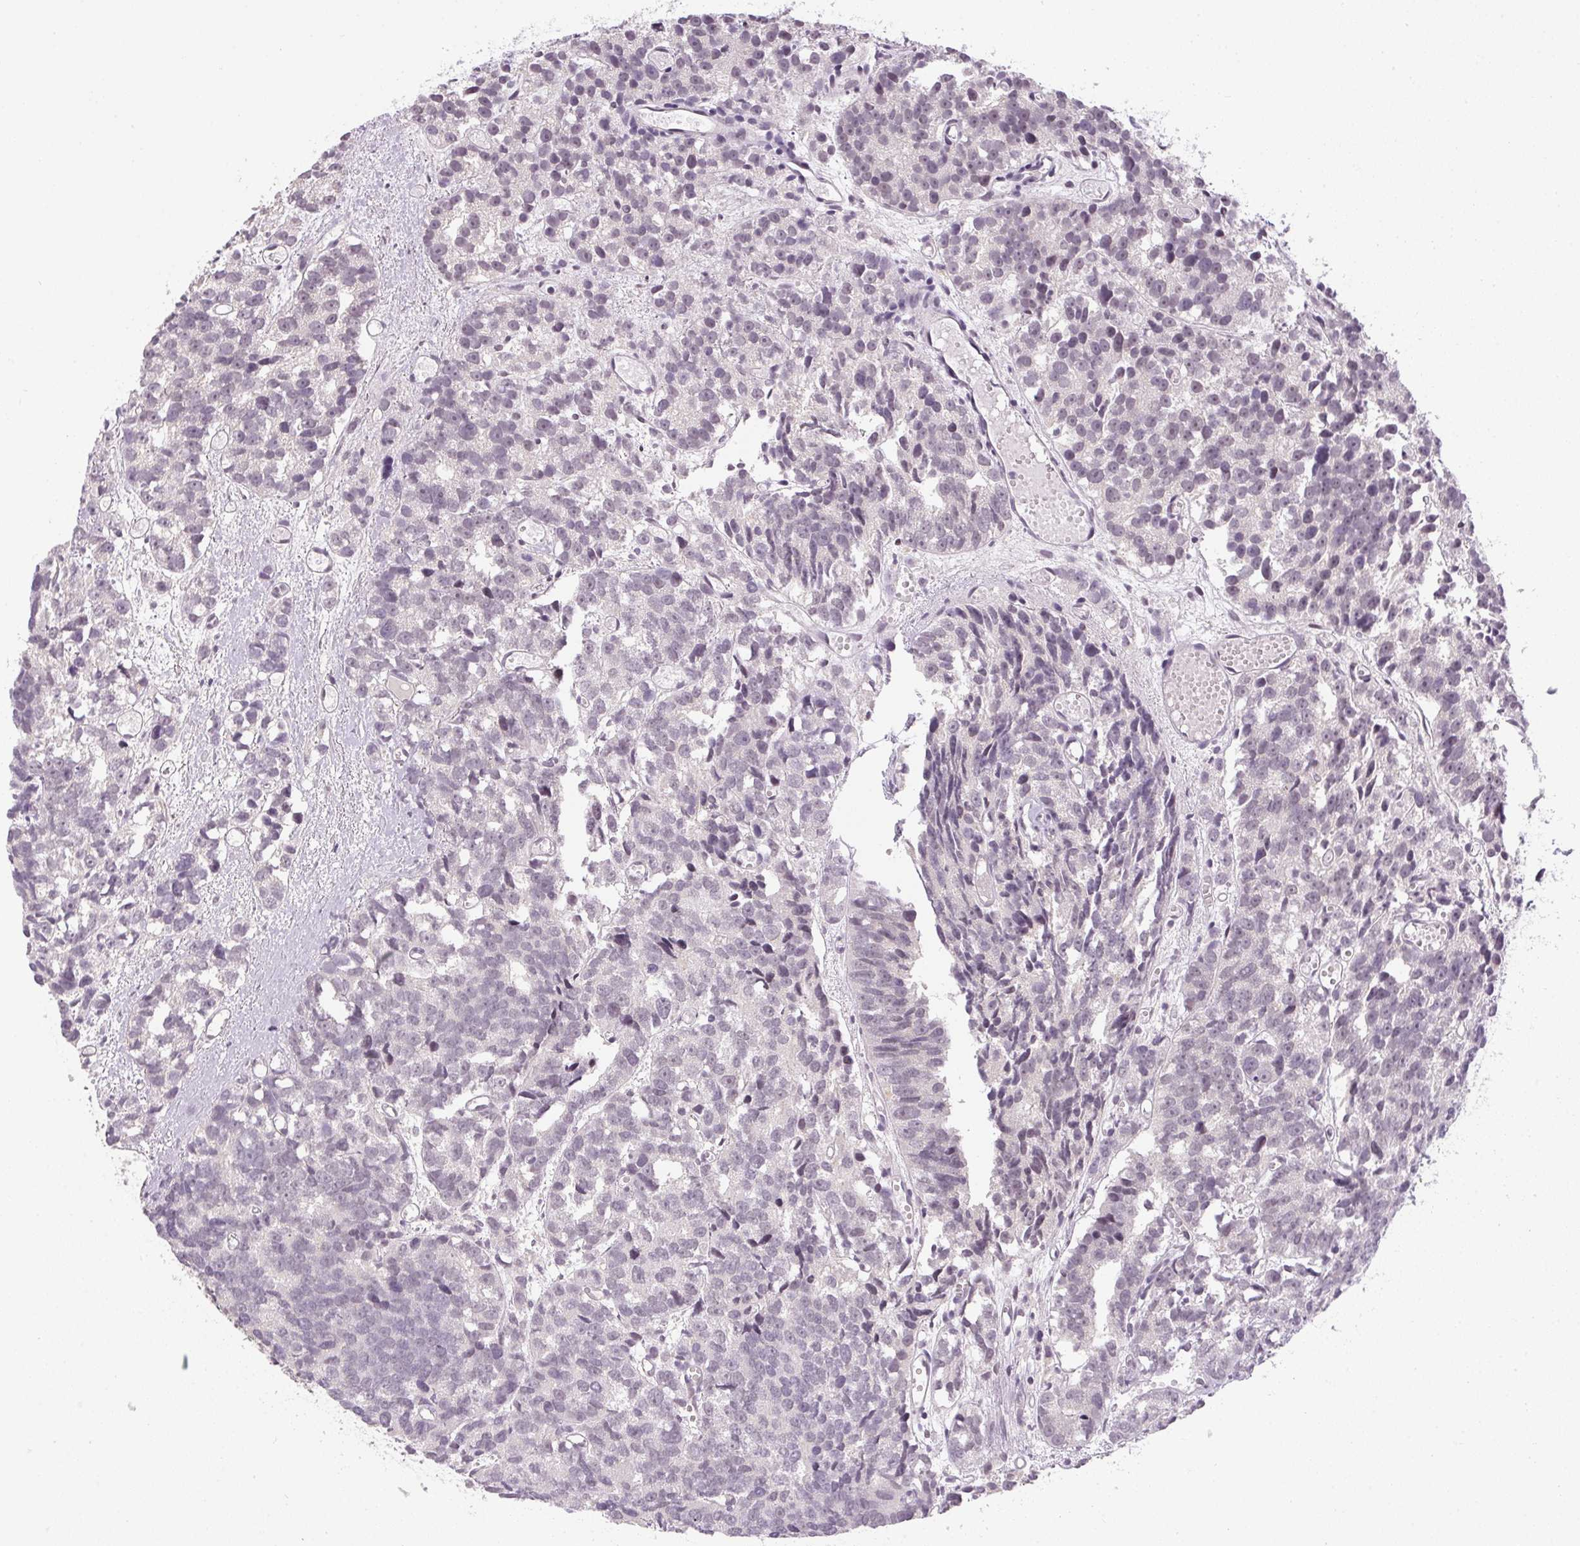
{"staining": {"intensity": "negative", "quantity": "none", "location": "none"}, "tissue": "prostate cancer", "cell_type": "Tumor cells", "image_type": "cancer", "snomed": [{"axis": "morphology", "description": "Adenocarcinoma, High grade"}, {"axis": "topography", "description": "Prostate"}], "caption": "This micrograph is of prostate cancer stained with immunohistochemistry (IHC) to label a protein in brown with the nuclei are counter-stained blue. There is no staining in tumor cells.", "gene": "KDM4D", "patient": {"sex": "male", "age": 77}}